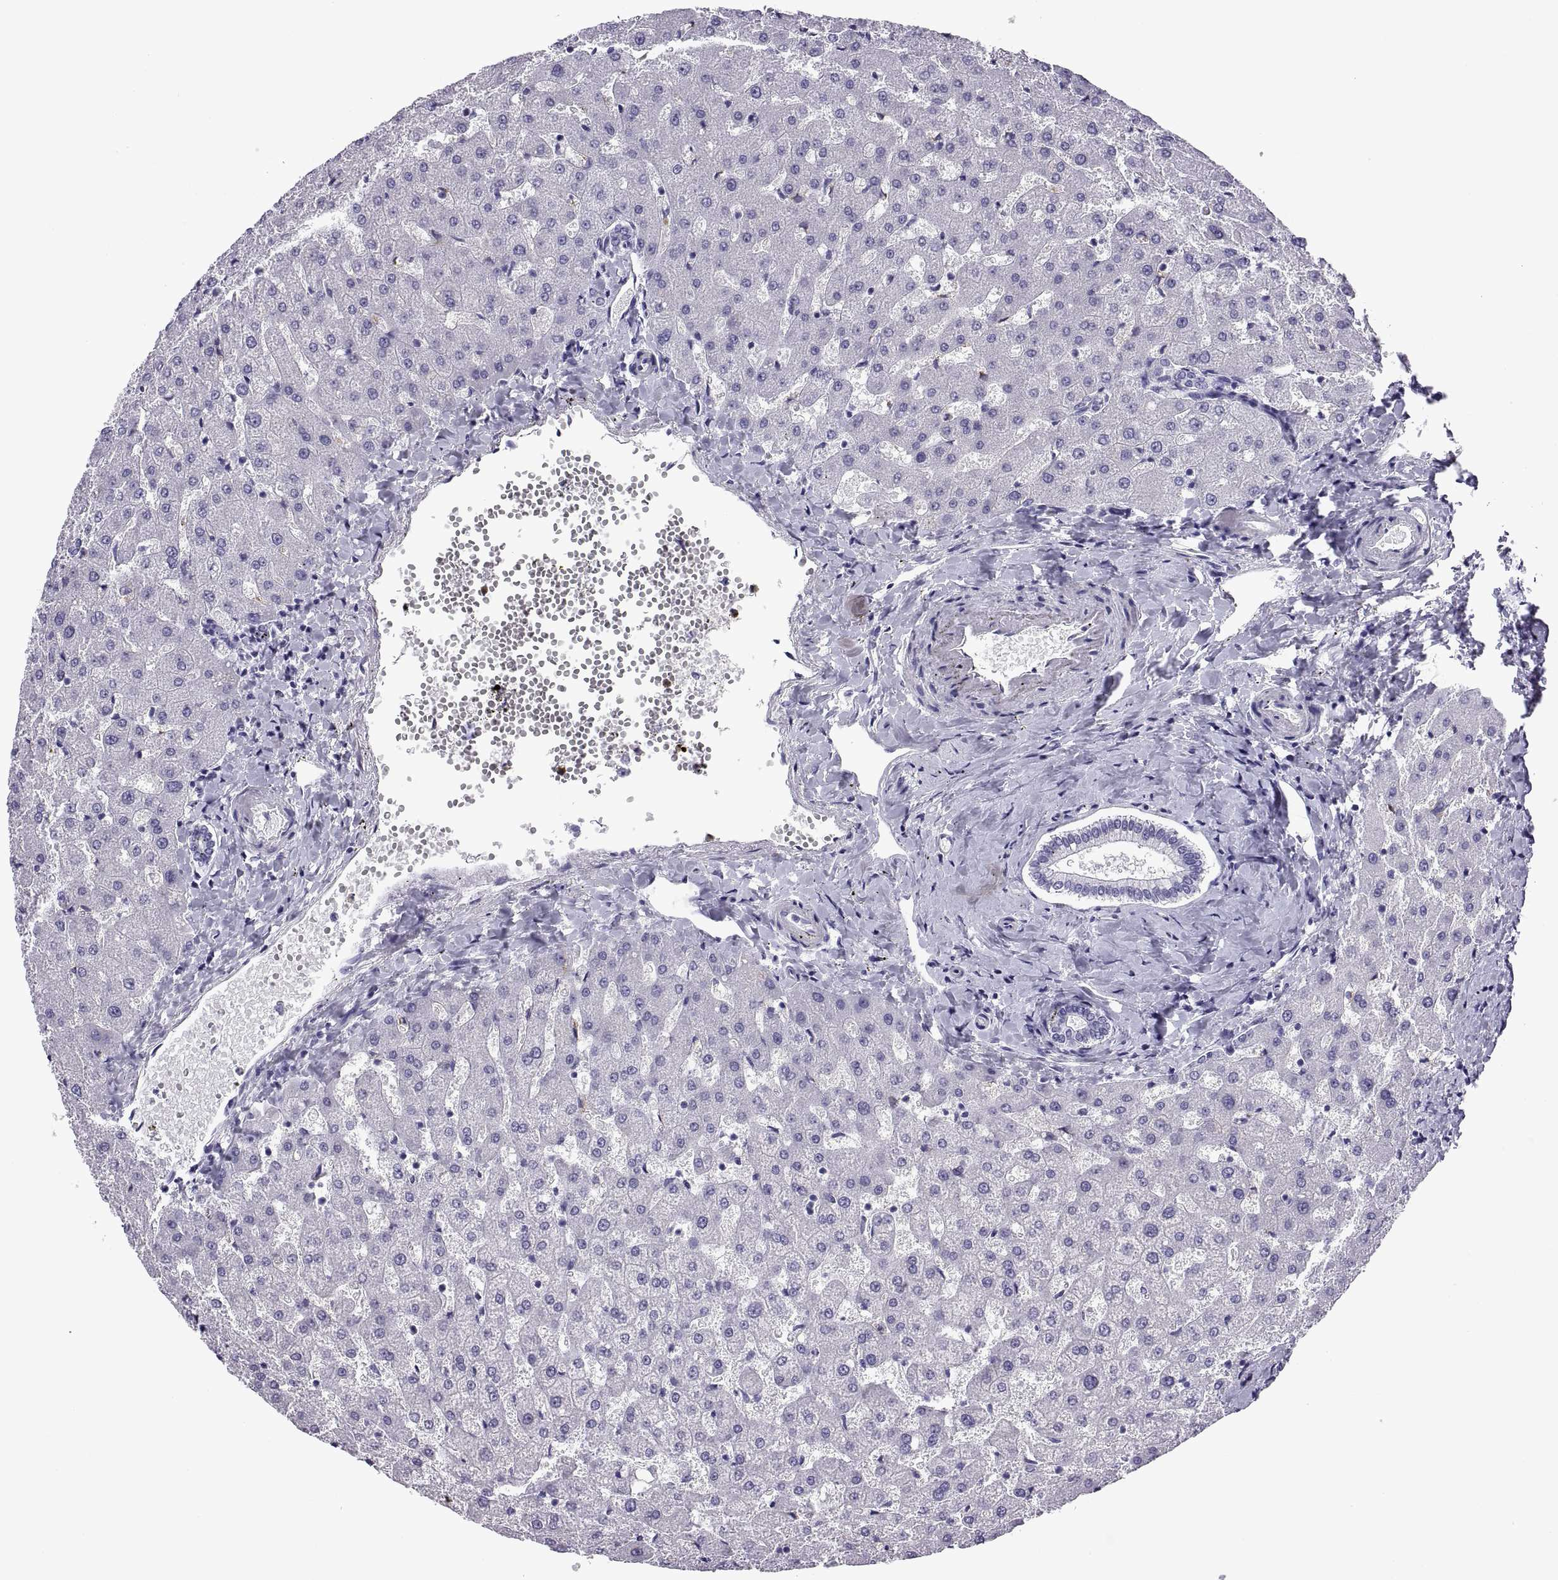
{"staining": {"intensity": "negative", "quantity": "none", "location": "none"}, "tissue": "liver", "cell_type": "Cholangiocytes", "image_type": "normal", "snomed": [{"axis": "morphology", "description": "Normal tissue, NOS"}, {"axis": "topography", "description": "Liver"}], "caption": "Immunohistochemistry (IHC) of normal liver displays no staining in cholangiocytes.", "gene": "C3orf22", "patient": {"sex": "female", "age": 50}}